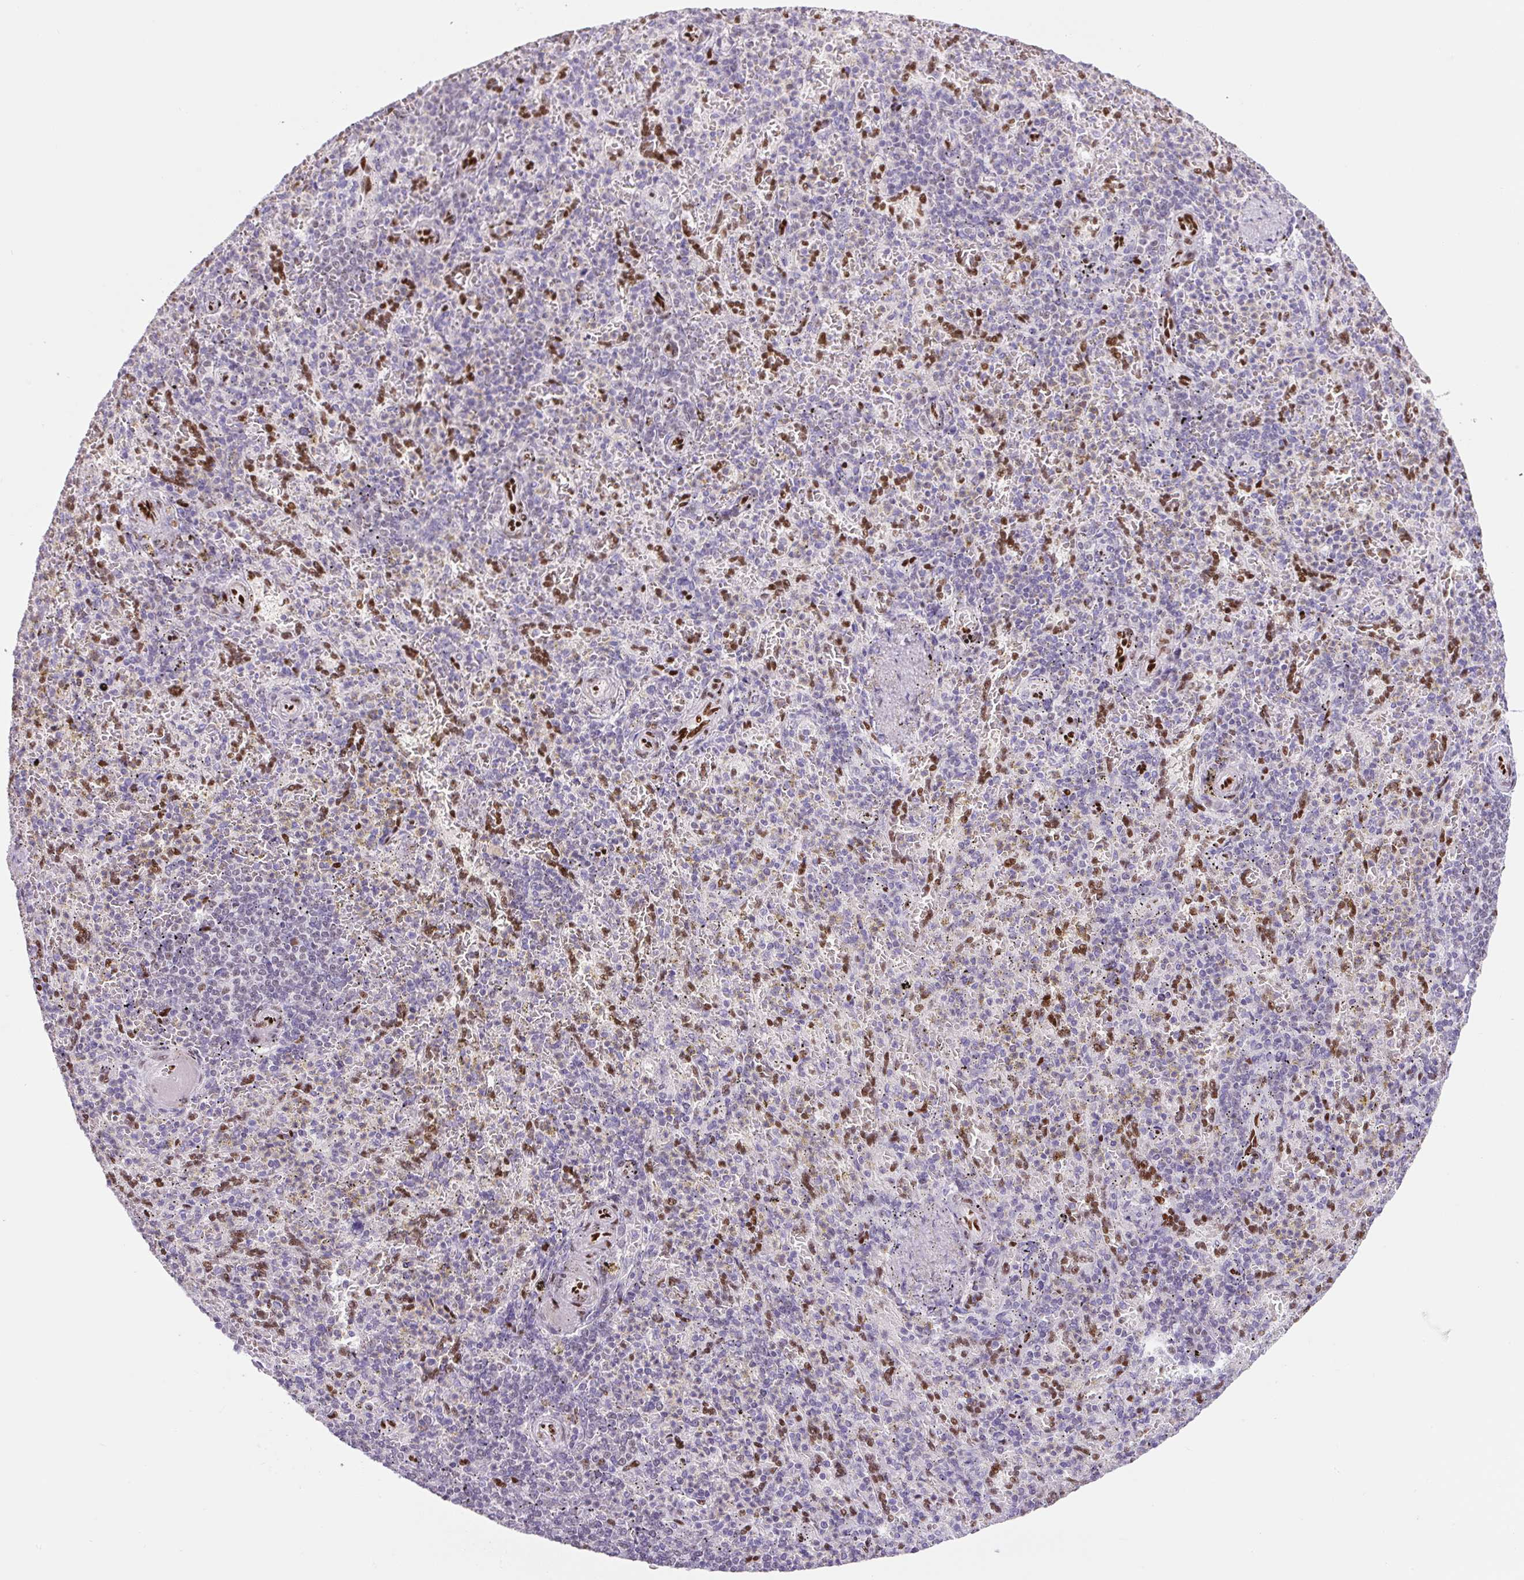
{"staining": {"intensity": "negative", "quantity": "none", "location": "none"}, "tissue": "spleen", "cell_type": "Cells in red pulp", "image_type": "normal", "snomed": [{"axis": "morphology", "description": "Normal tissue, NOS"}, {"axis": "topography", "description": "Spleen"}], "caption": "Cells in red pulp show no significant protein expression in normal spleen. (Immunohistochemistry (ihc), brightfield microscopy, high magnification).", "gene": "ZEB1", "patient": {"sex": "female", "age": 74}}